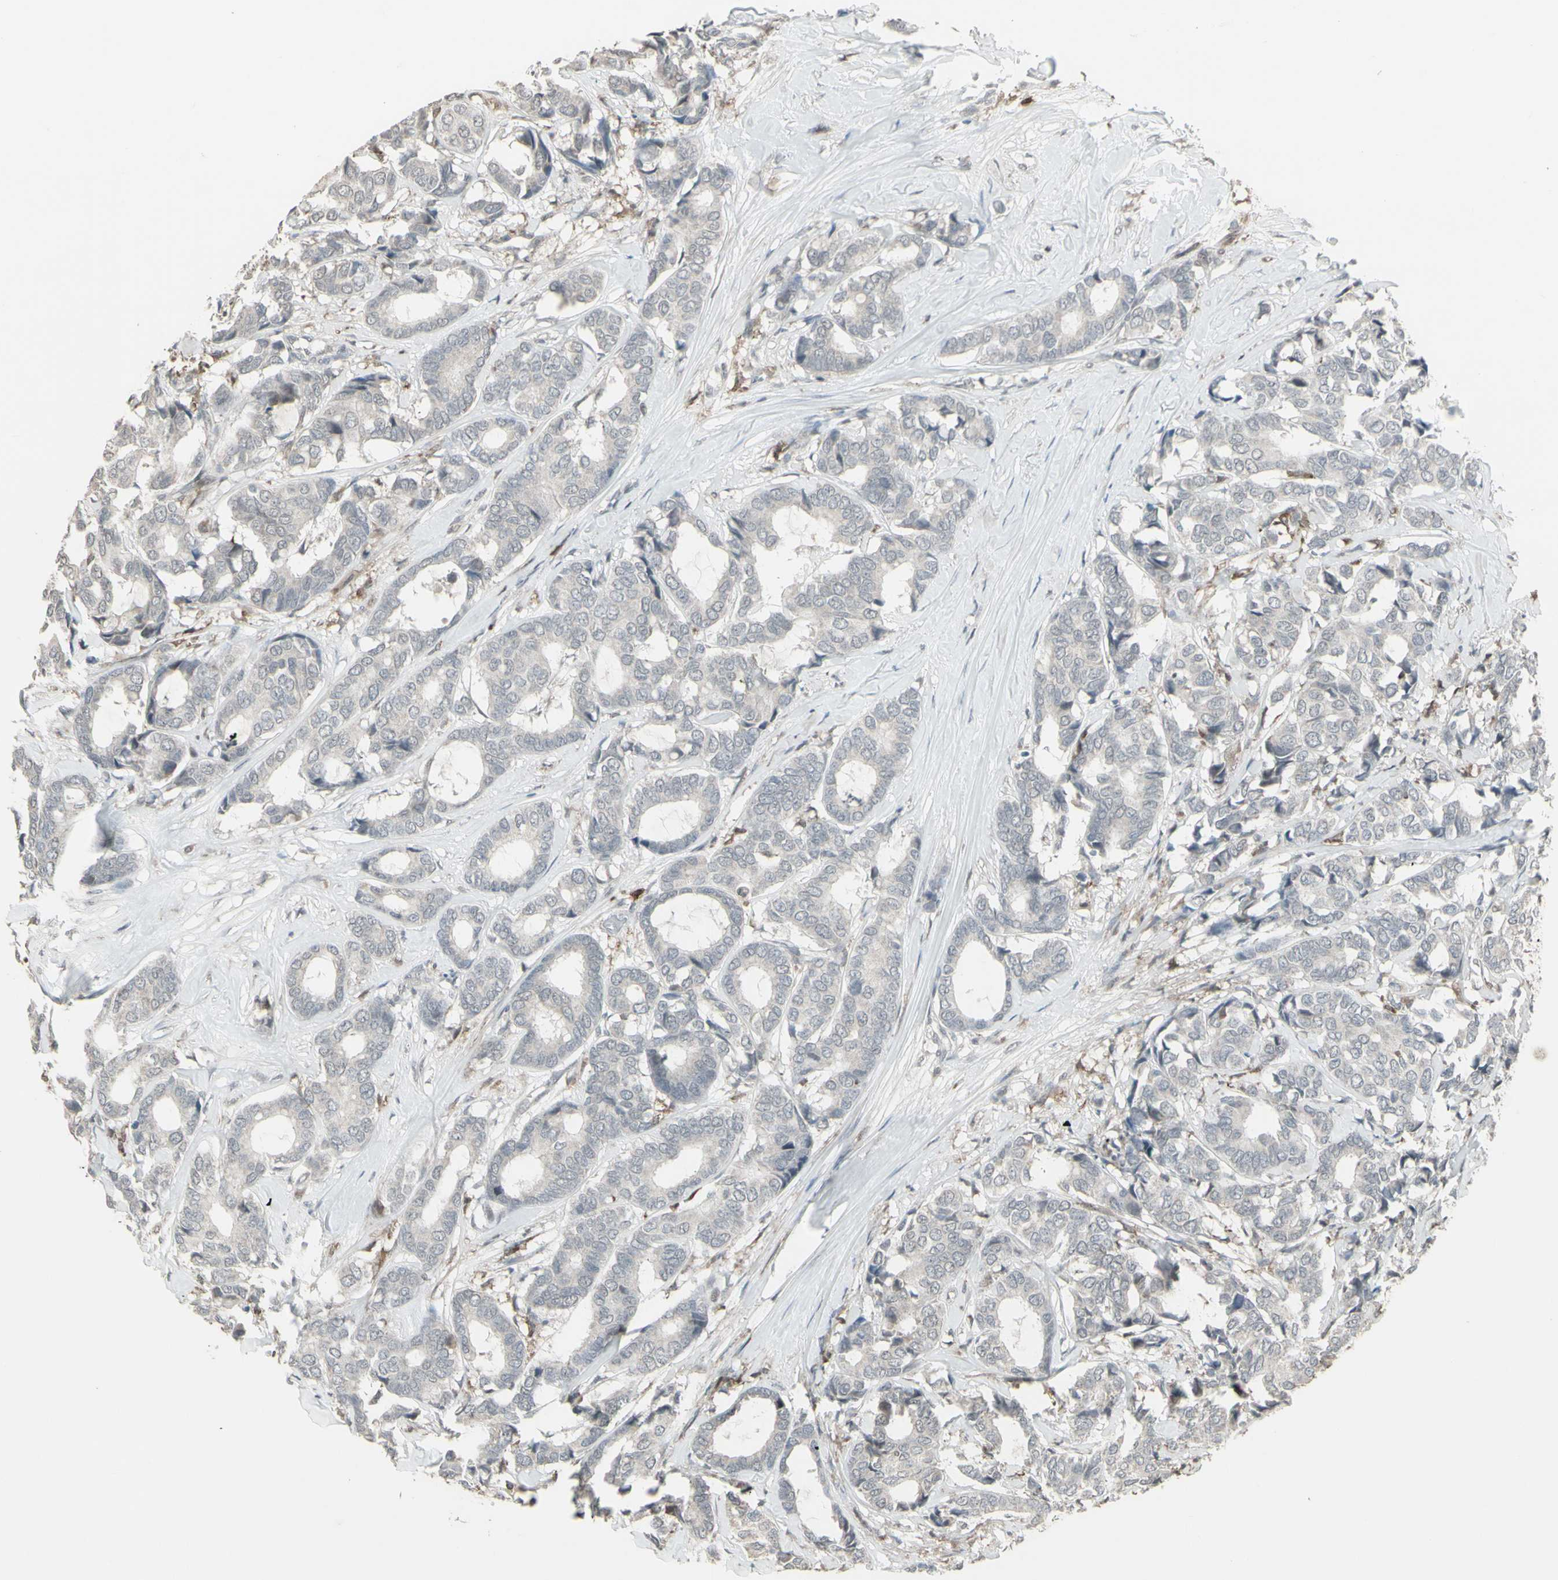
{"staining": {"intensity": "negative", "quantity": "none", "location": "none"}, "tissue": "breast cancer", "cell_type": "Tumor cells", "image_type": "cancer", "snomed": [{"axis": "morphology", "description": "Duct carcinoma"}, {"axis": "topography", "description": "Breast"}], "caption": "Protein analysis of breast intraductal carcinoma displays no significant positivity in tumor cells. Brightfield microscopy of immunohistochemistry (IHC) stained with DAB (brown) and hematoxylin (blue), captured at high magnification.", "gene": "SAMSN1", "patient": {"sex": "female", "age": 87}}